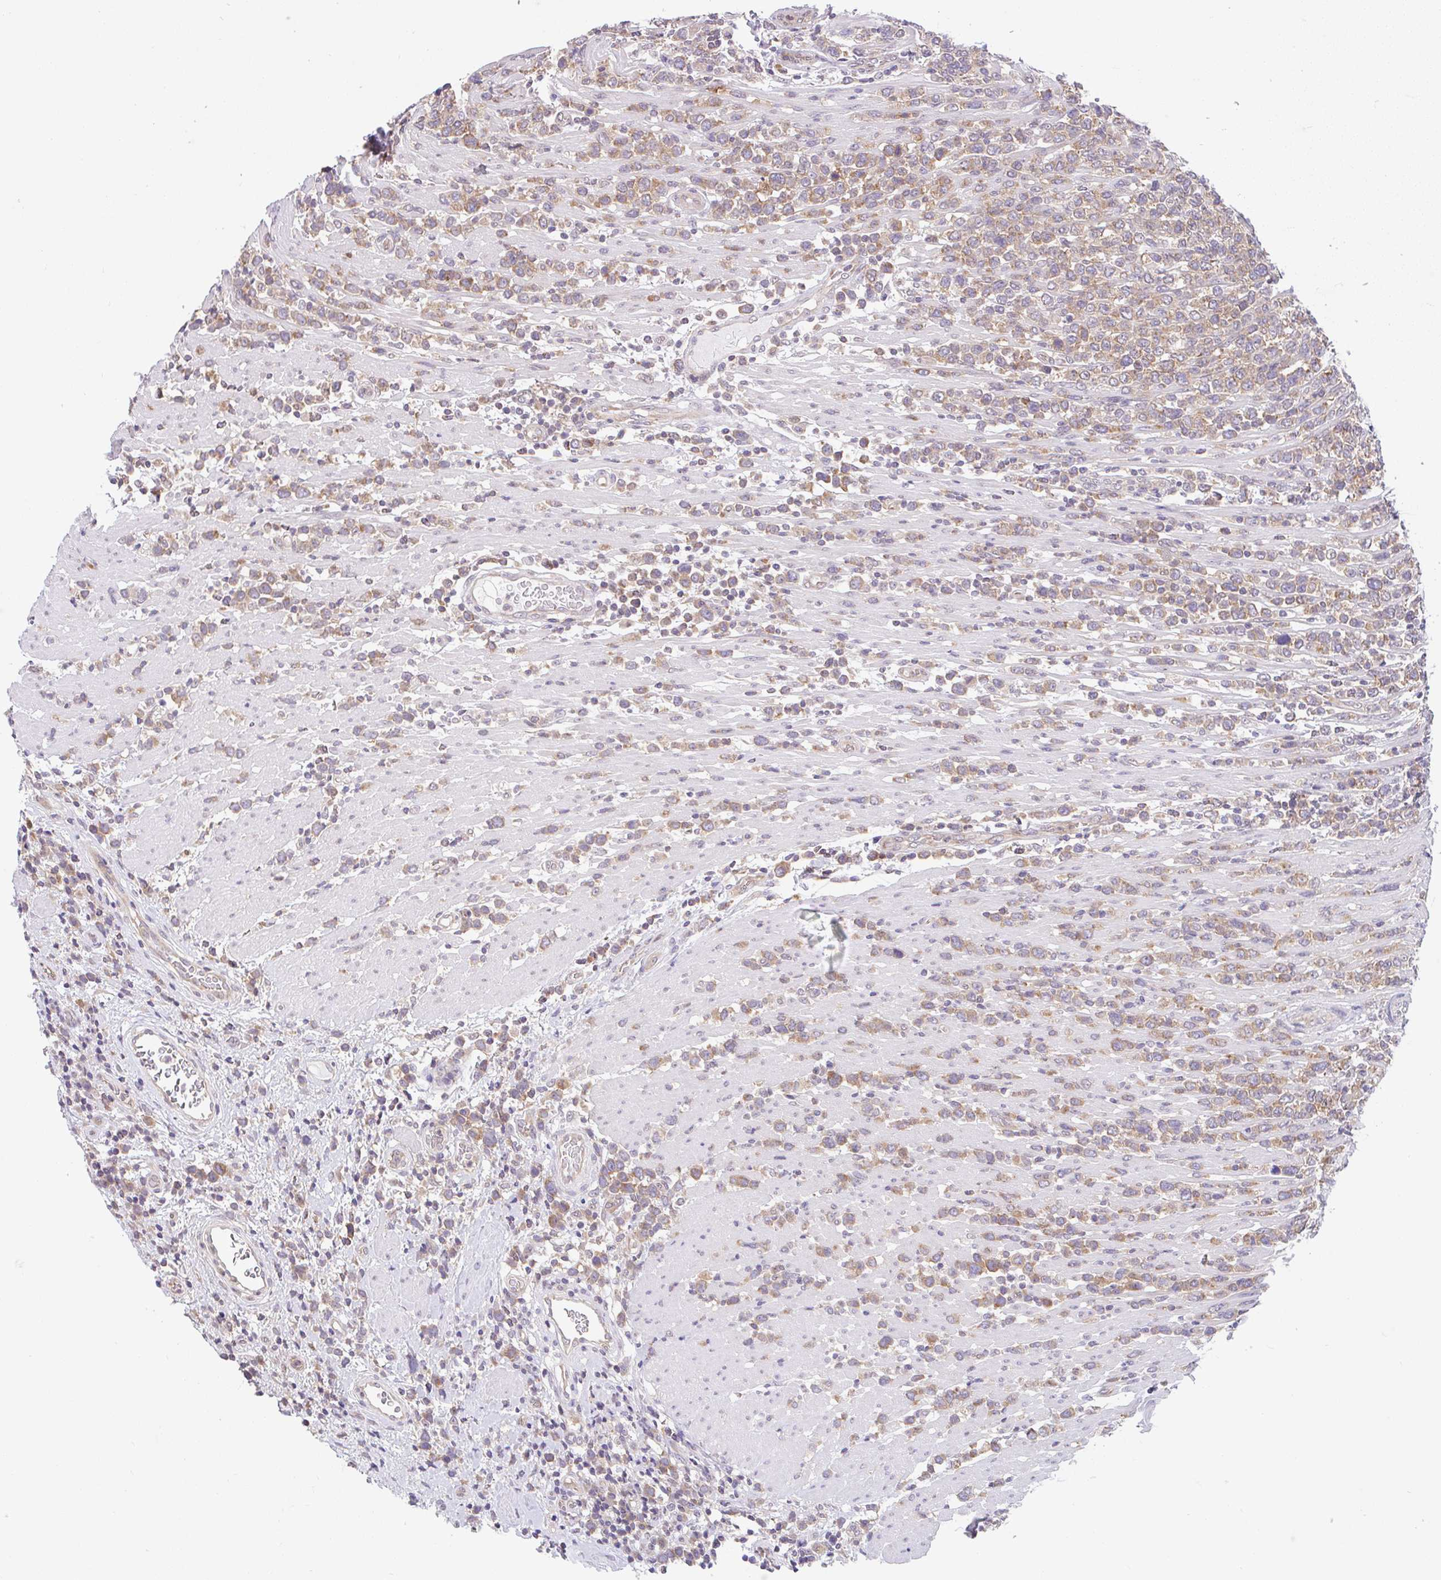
{"staining": {"intensity": "moderate", "quantity": "25%-75%", "location": "cytoplasmic/membranous"}, "tissue": "lymphoma", "cell_type": "Tumor cells", "image_type": "cancer", "snomed": [{"axis": "morphology", "description": "Malignant lymphoma, non-Hodgkin's type, High grade"}, {"axis": "topography", "description": "Soft tissue"}], "caption": "Malignant lymphoma, non-Hodgkin's type (high-grade) stained with a brown dye exhibits moderate cytoplasmic/membranous positive expression in approximately 25%-75% of tumor cells.", "gene": "RALBP1", "patient": {"sex": "female", "age": 56}}